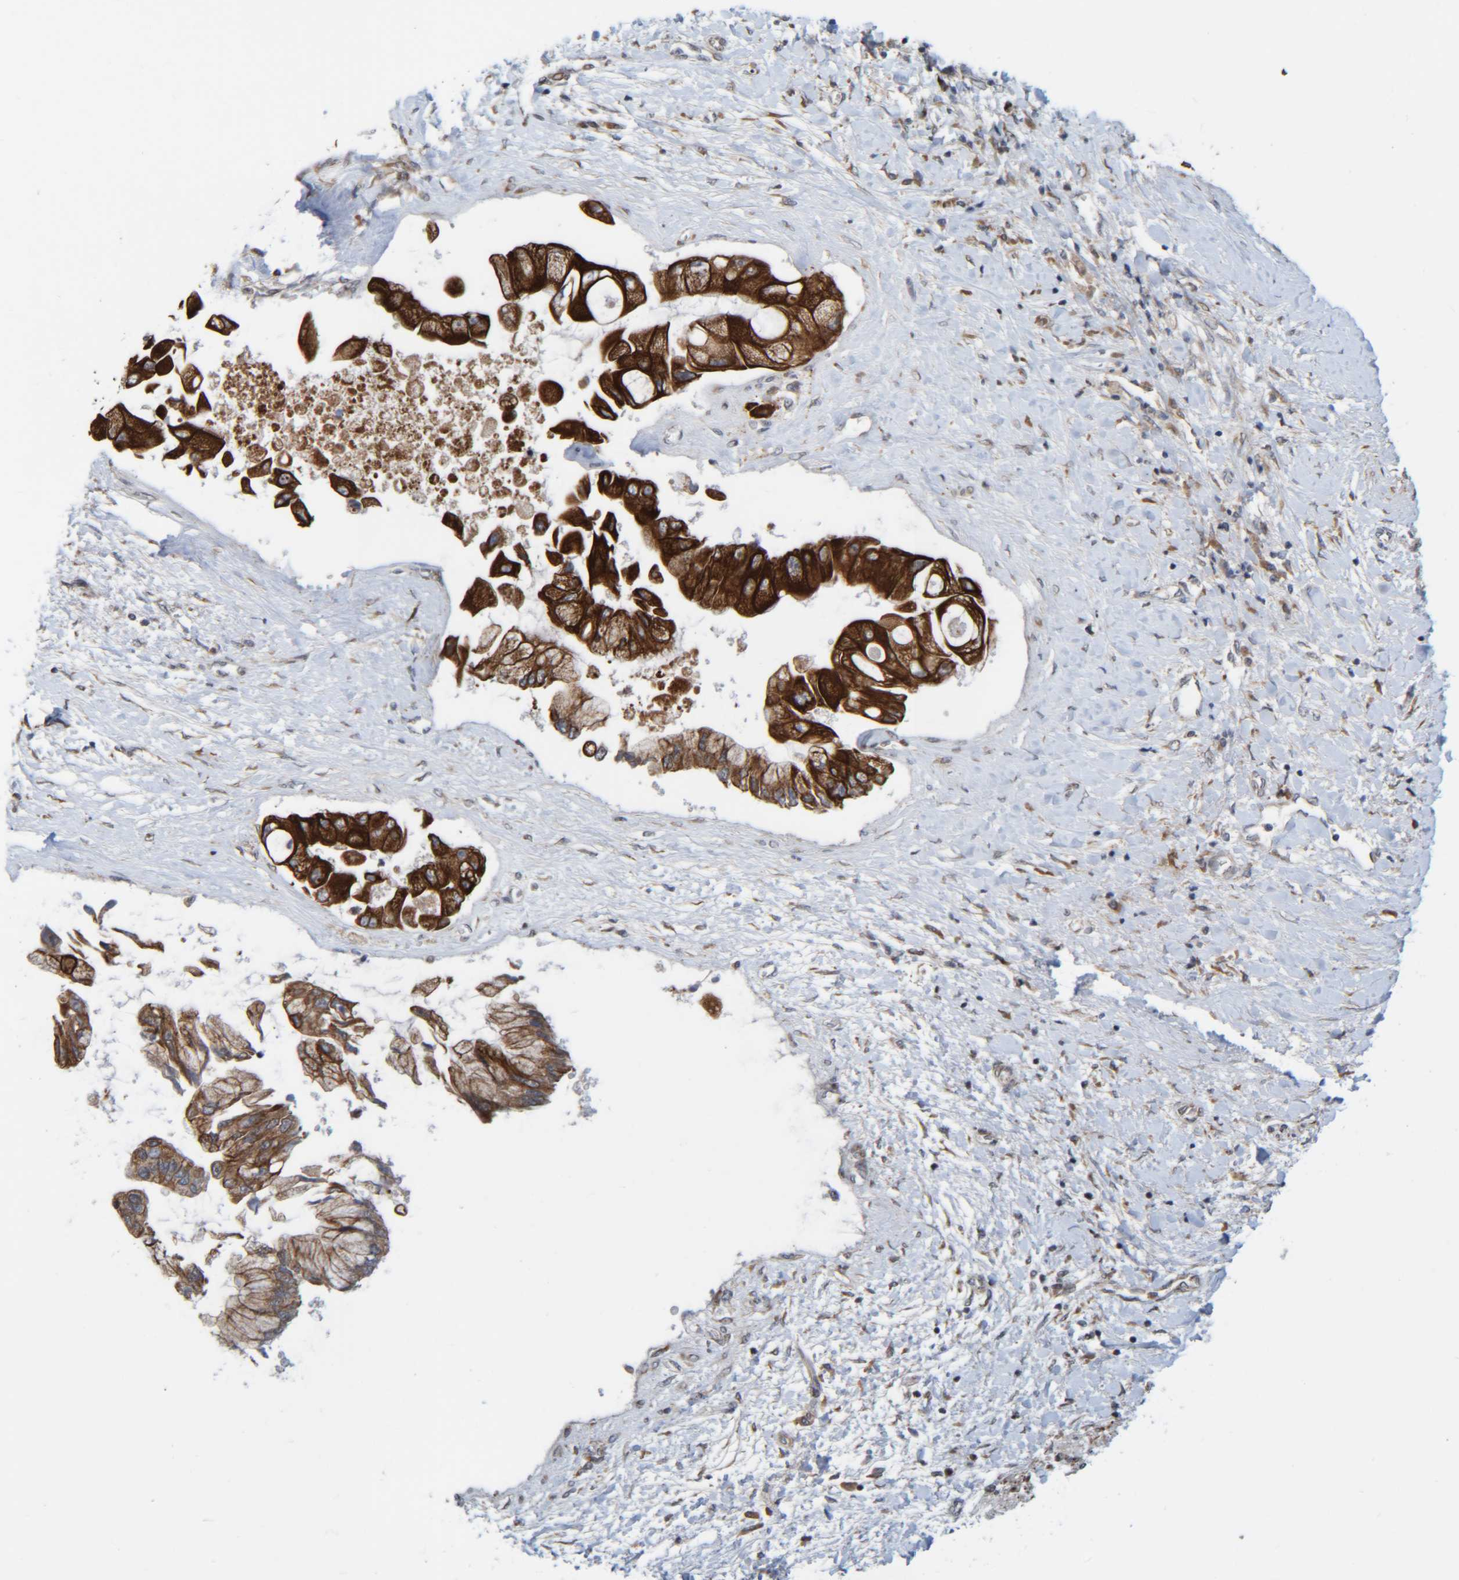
{"staining": {"intensity": "strong", "quantity": ">75%", "location": "cytoplasmic/membranous"}, "tissue": "liver cancer", "cell_type": "Tumor cells", "image_type": "cancer", "snomed": [{"axis": "morphology", "description": "Cholangiocarcinoma"}, {"axis": "topography", "description": "Liver"}], "caption": "Immunohistochemical staining of cholangiocarcinoma (liver) exhibits high levels of strong cytoplasmic/membranous protein positivity in approximately >75% of tumor cells.", "gene": "CCDC57", "patient": {"sex": "male", "age": 50}}